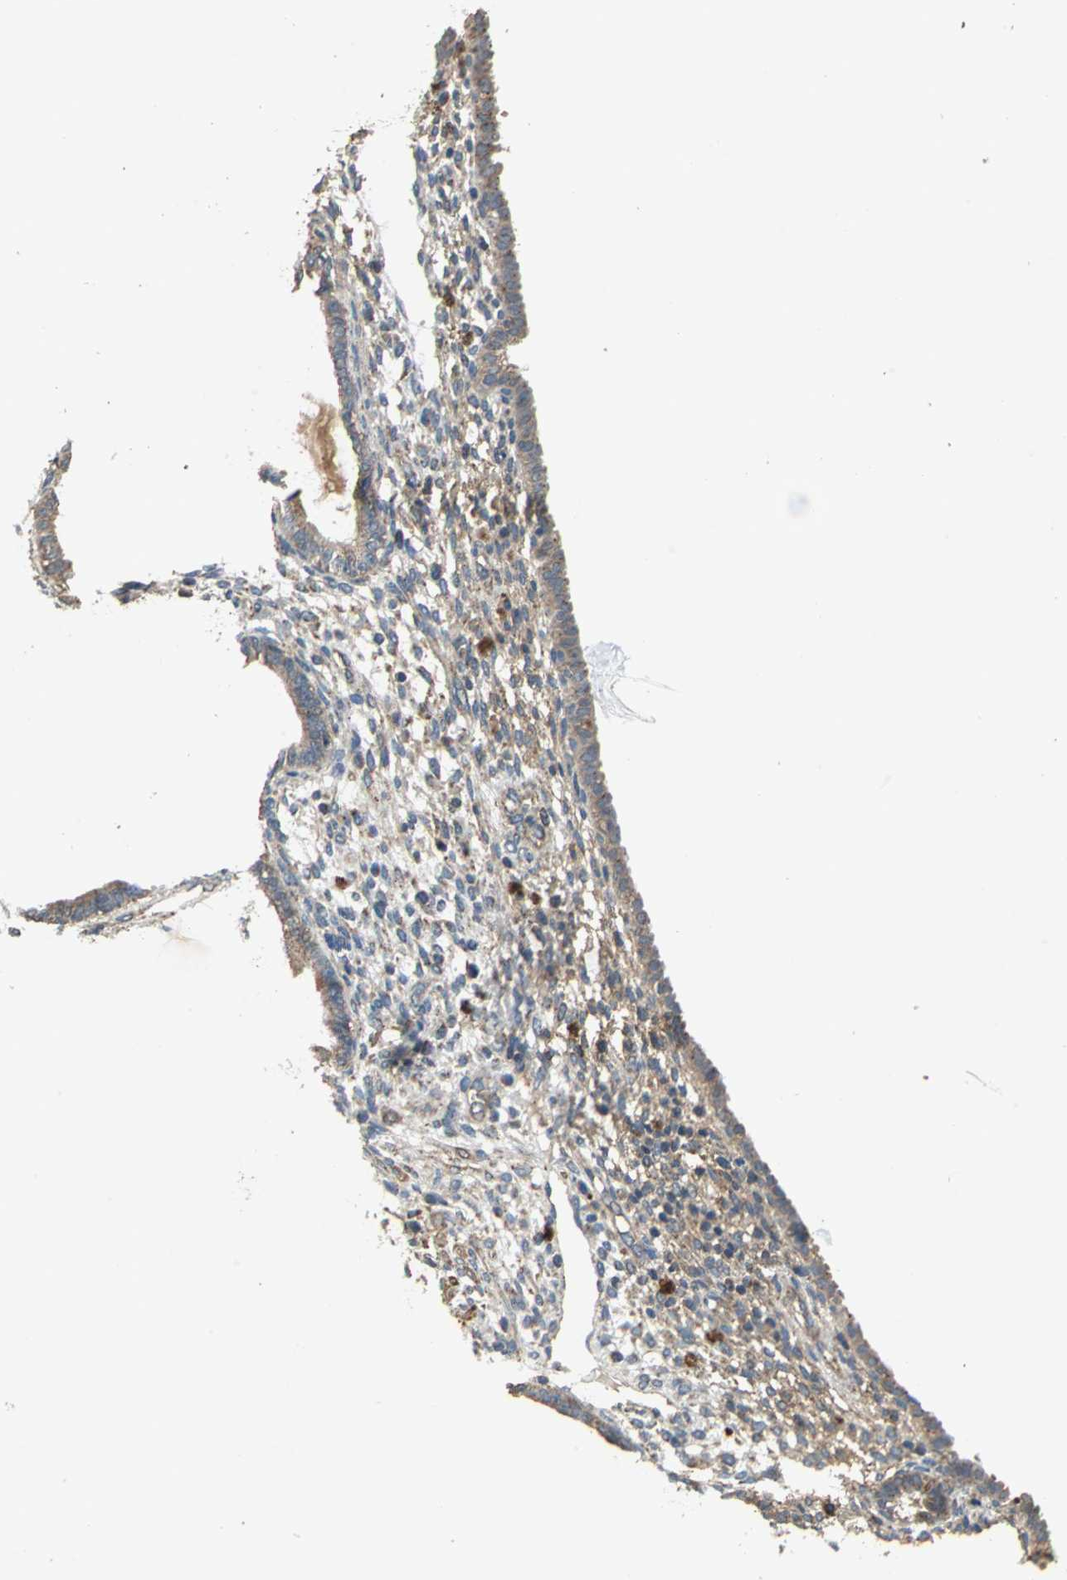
{"staining": {"intensity": "moderate", "quantity": "<25%", "location": "cytoplasmic/membranous"}, "tissue": "endometrium", "cell_type": "Cells in endometrial stroma", "image_type": "normal", "snomed": [{"axis": "morphology", "description": "Normal tissue, NOS"}, {"axis": "topography", "description": "Endometrium"}], "caption": "Endometrium stained with a brown dye shows moderate cytoplasmic/membranous positive positivity in approximately <25% of cells in endometrial stroma.", "gene": "POLRMT", "patient": {"sex": "female", "age": 72}}